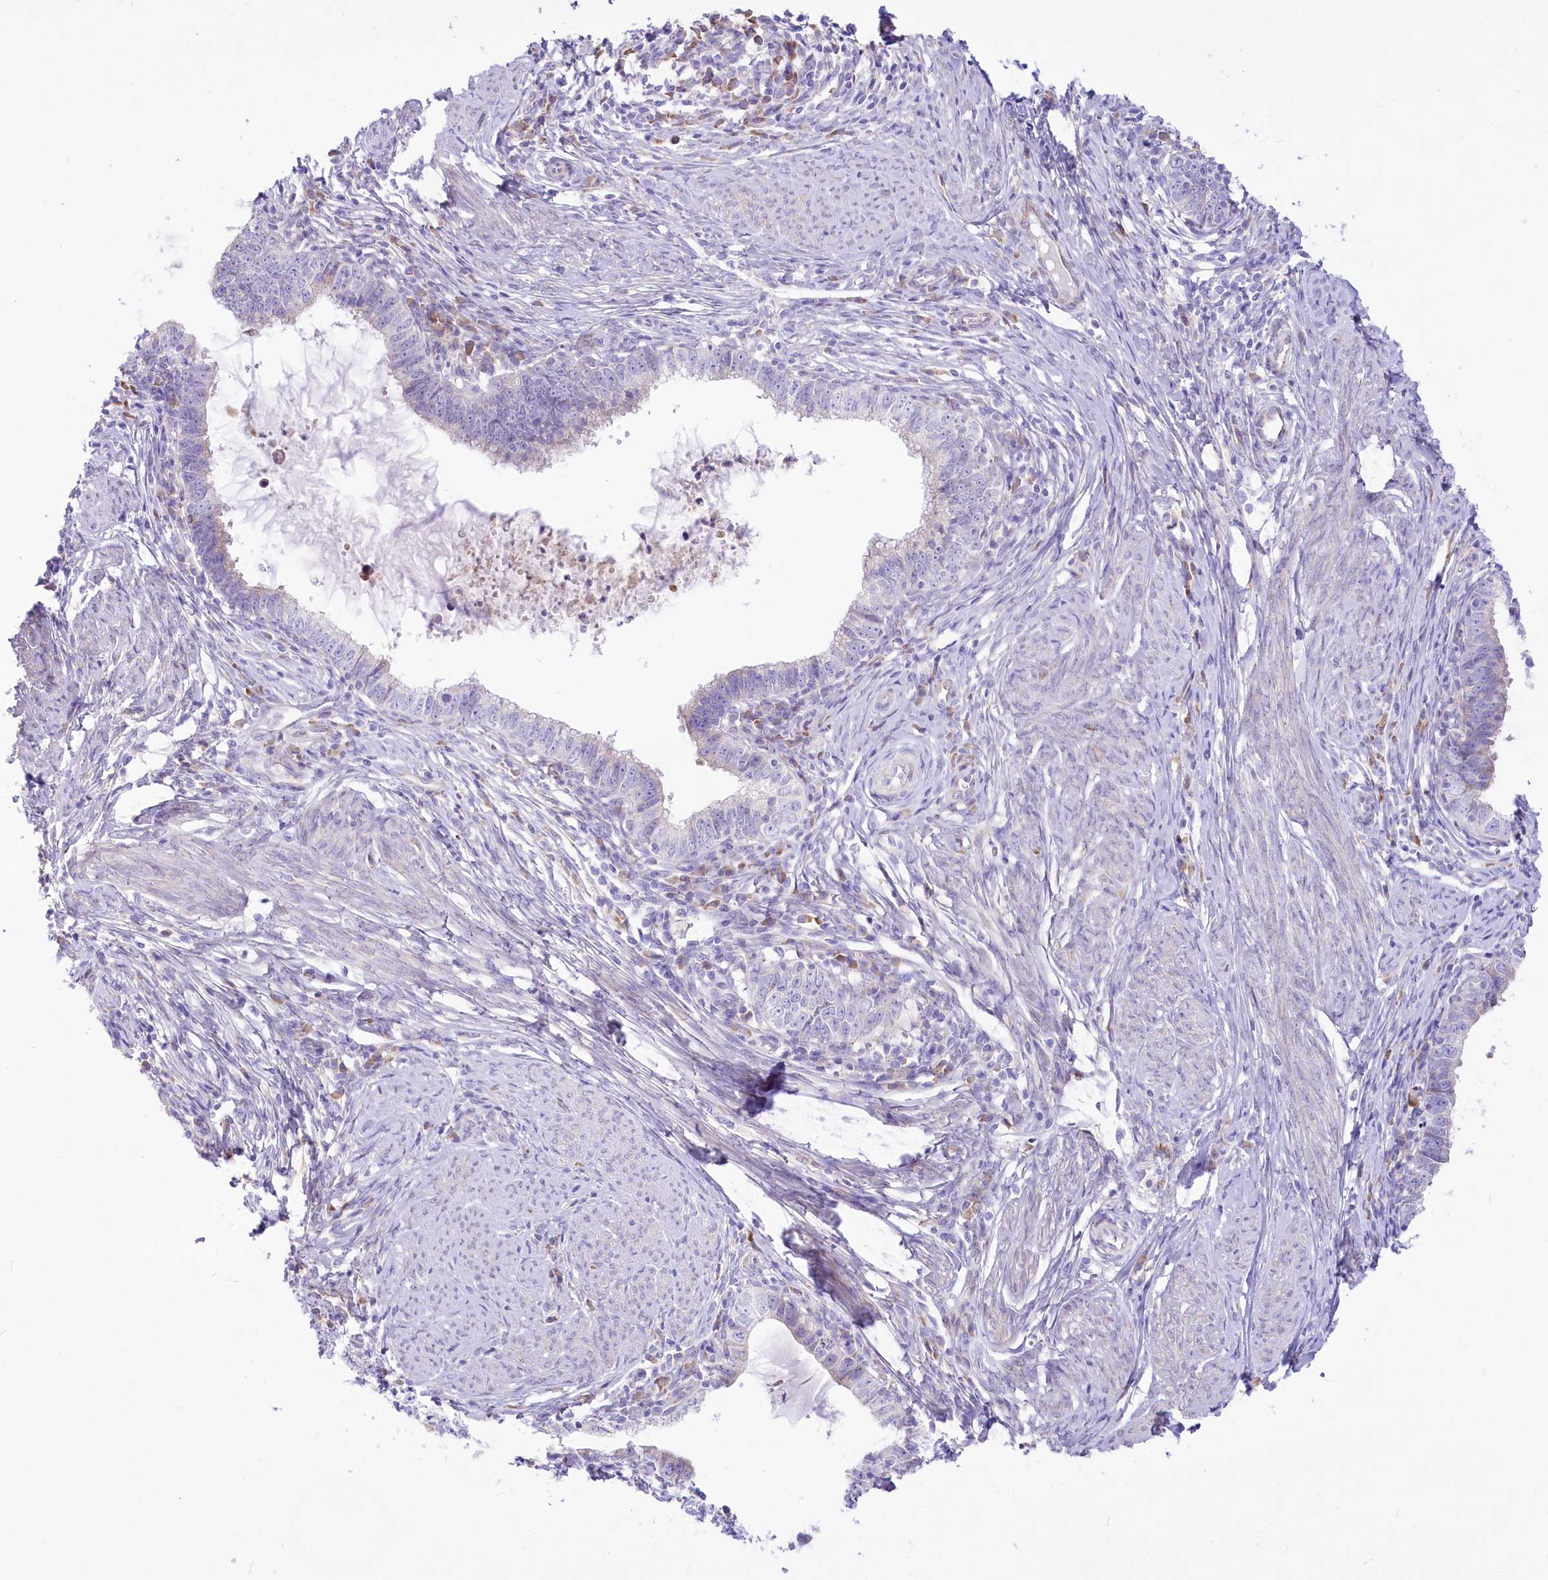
{"staining": {"intensity": "negative", "quantity": "none", "location": "none"}, "tissue": "cervical cancer", "cell_type": "Tumor cells", "image_type": "cancer", "snomed": [{"axis": "morphology", "description": "Adenocarcinoma, NOS"}, {"axis": "topography", "description": "Cervix"}], "caption": "DAB immunohistochemical staining of adenocarcinoma (cervical) shows no significant positivity in tumor cells.", "gene": "STT3B", "patient": {"sex": "female", "age": 36}}